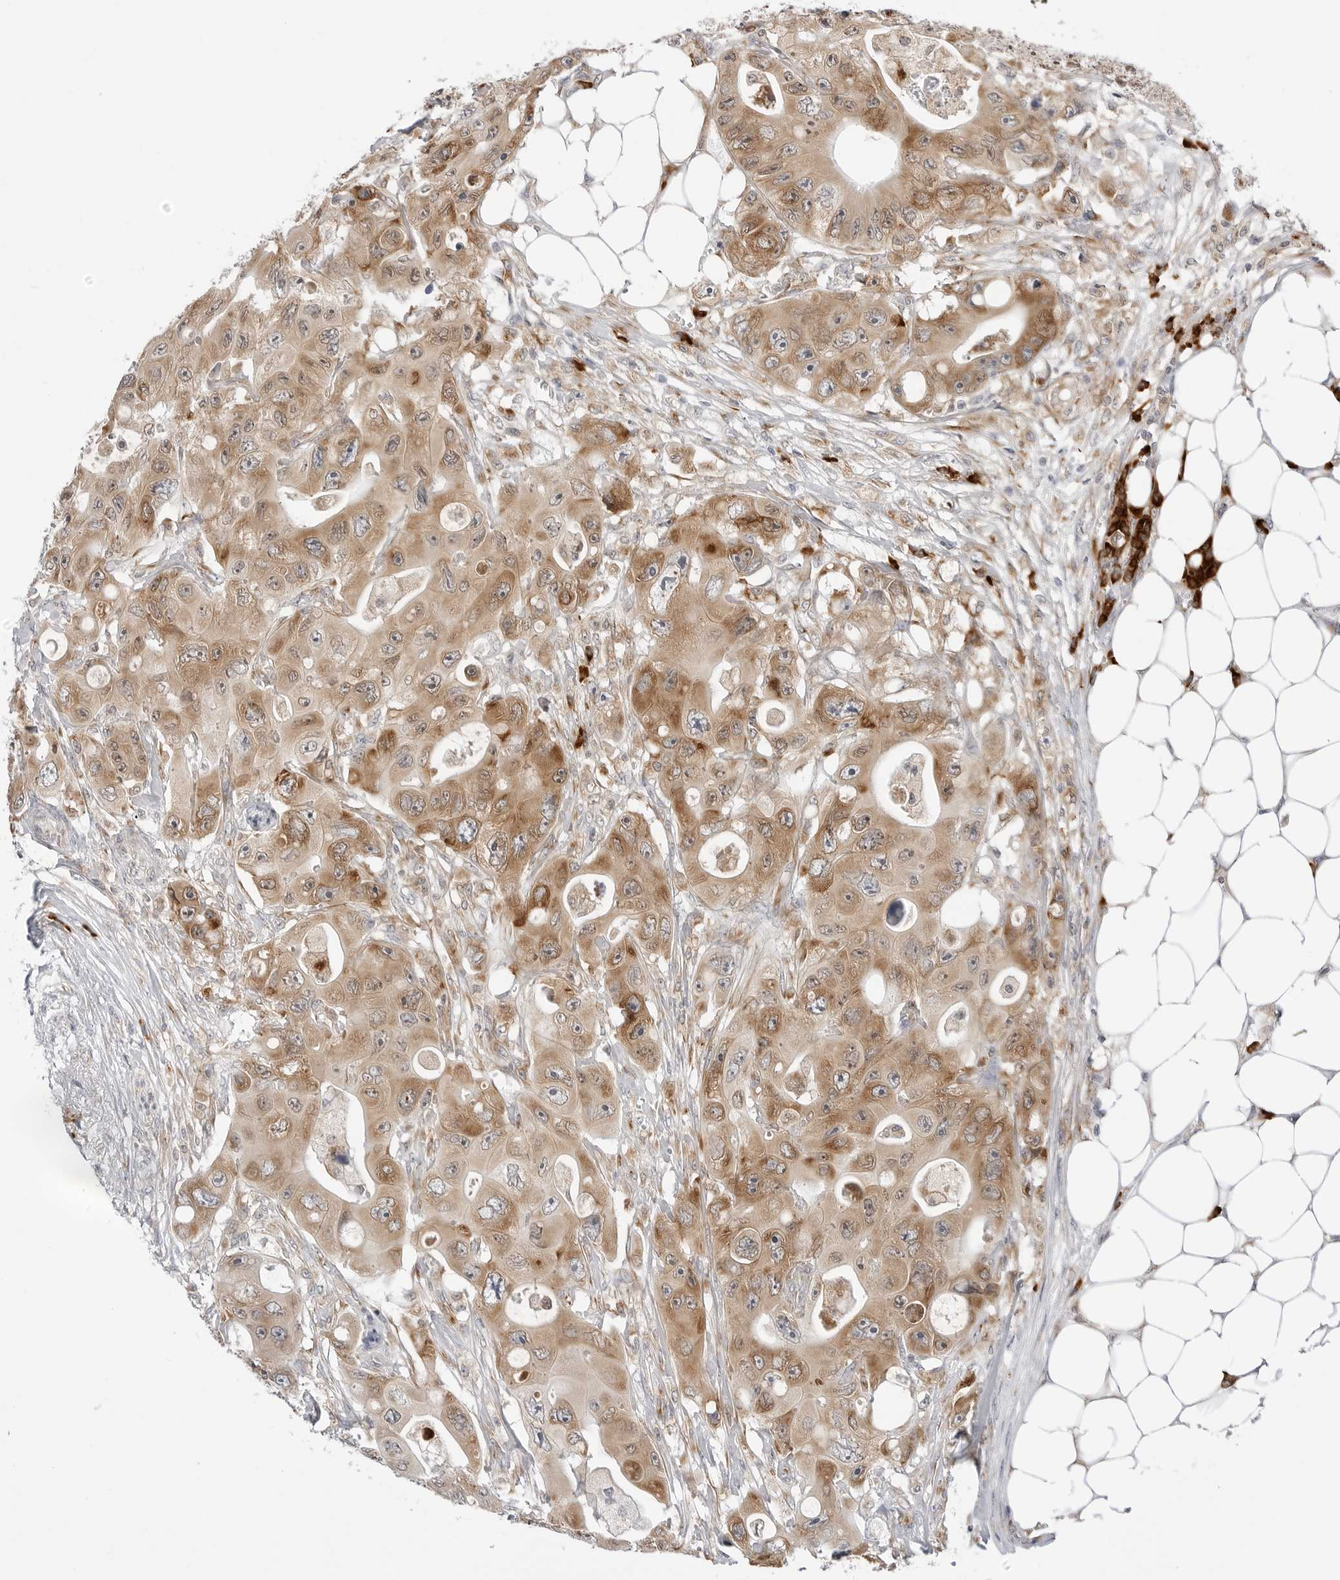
{"staining": {"intensity": "moderate", "quantity": ">75%", "location": "cytoplasmic/membranous"}, "tissue": "colorectal cancer", "cell_type": "Tumor cells", "image_type": "cancer", "snomed": [{"axis": "morphology", "description": "Adenocarcinoma, NOS"}, {"axis": "topography", "description": "Colon"}], "caption": "Tumor cells demonstrate moderate cytoplasmic/membranous staining in approximately >75% of cells in colorectal adenocarcinoma.", "gene": "RPN1", "patient": {"sex": "female", "age": 46}}